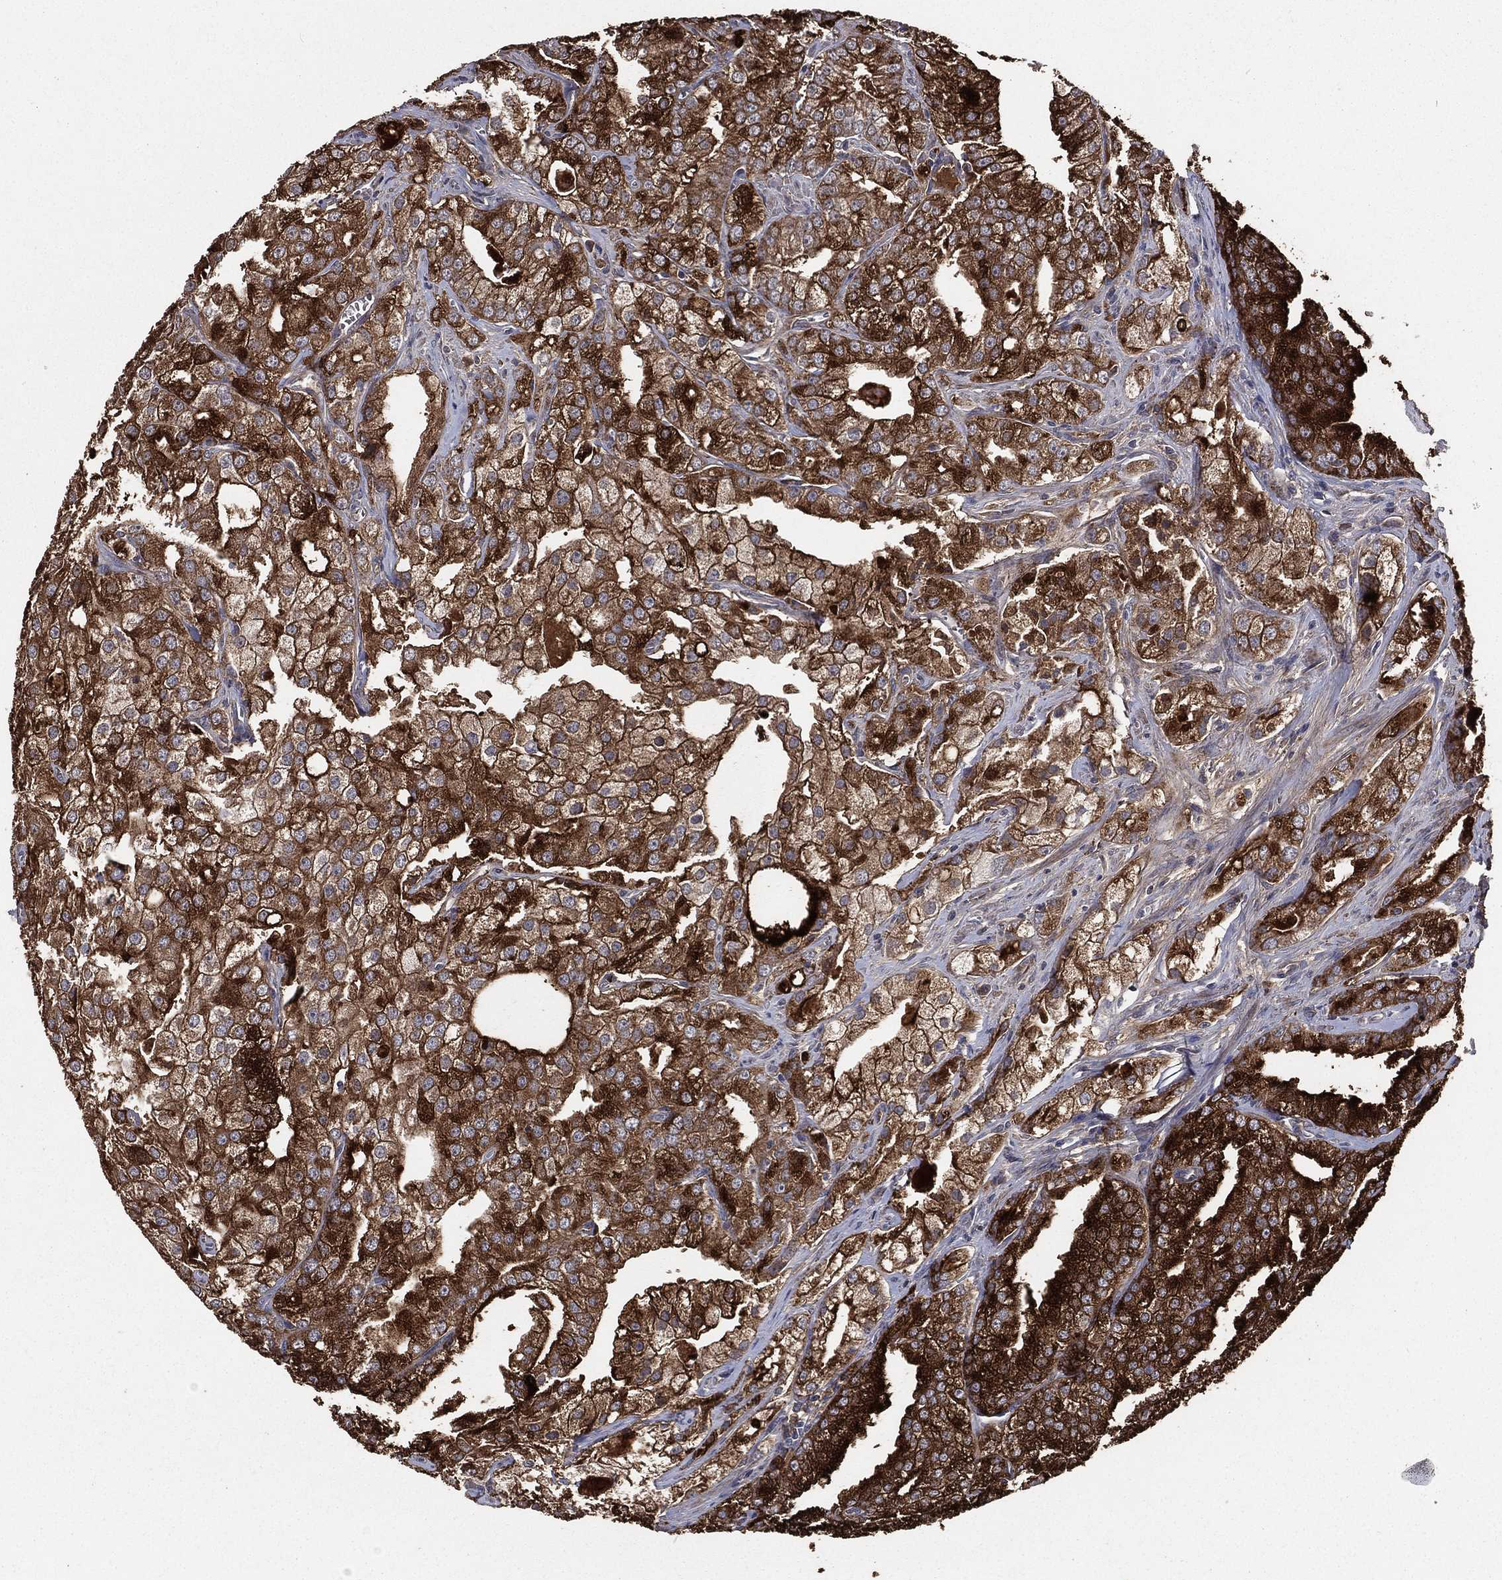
{"staining": {"intensity": "strong", "quantity": ">75%", "location": "cytoplasmic/membranous"}, "tissue": "prostate cancer", "cell_type": "Tumor cells", "image_type": "cancer", "snomed": [{"axis": "morphology", "description": "Adenocarcinoma, NOS"}, {"axis": "topography", "description": "Prostate"}], "caption": "This photomicrograph demonstrates immunohistochemistry staining of prostate cancer (adenocarcinoma), with high strong cytoplasmic/membranous positivity in about >75% of tumor cells.", "gene": "PCNT", "patient": {"sex": "male", "age": 70}}